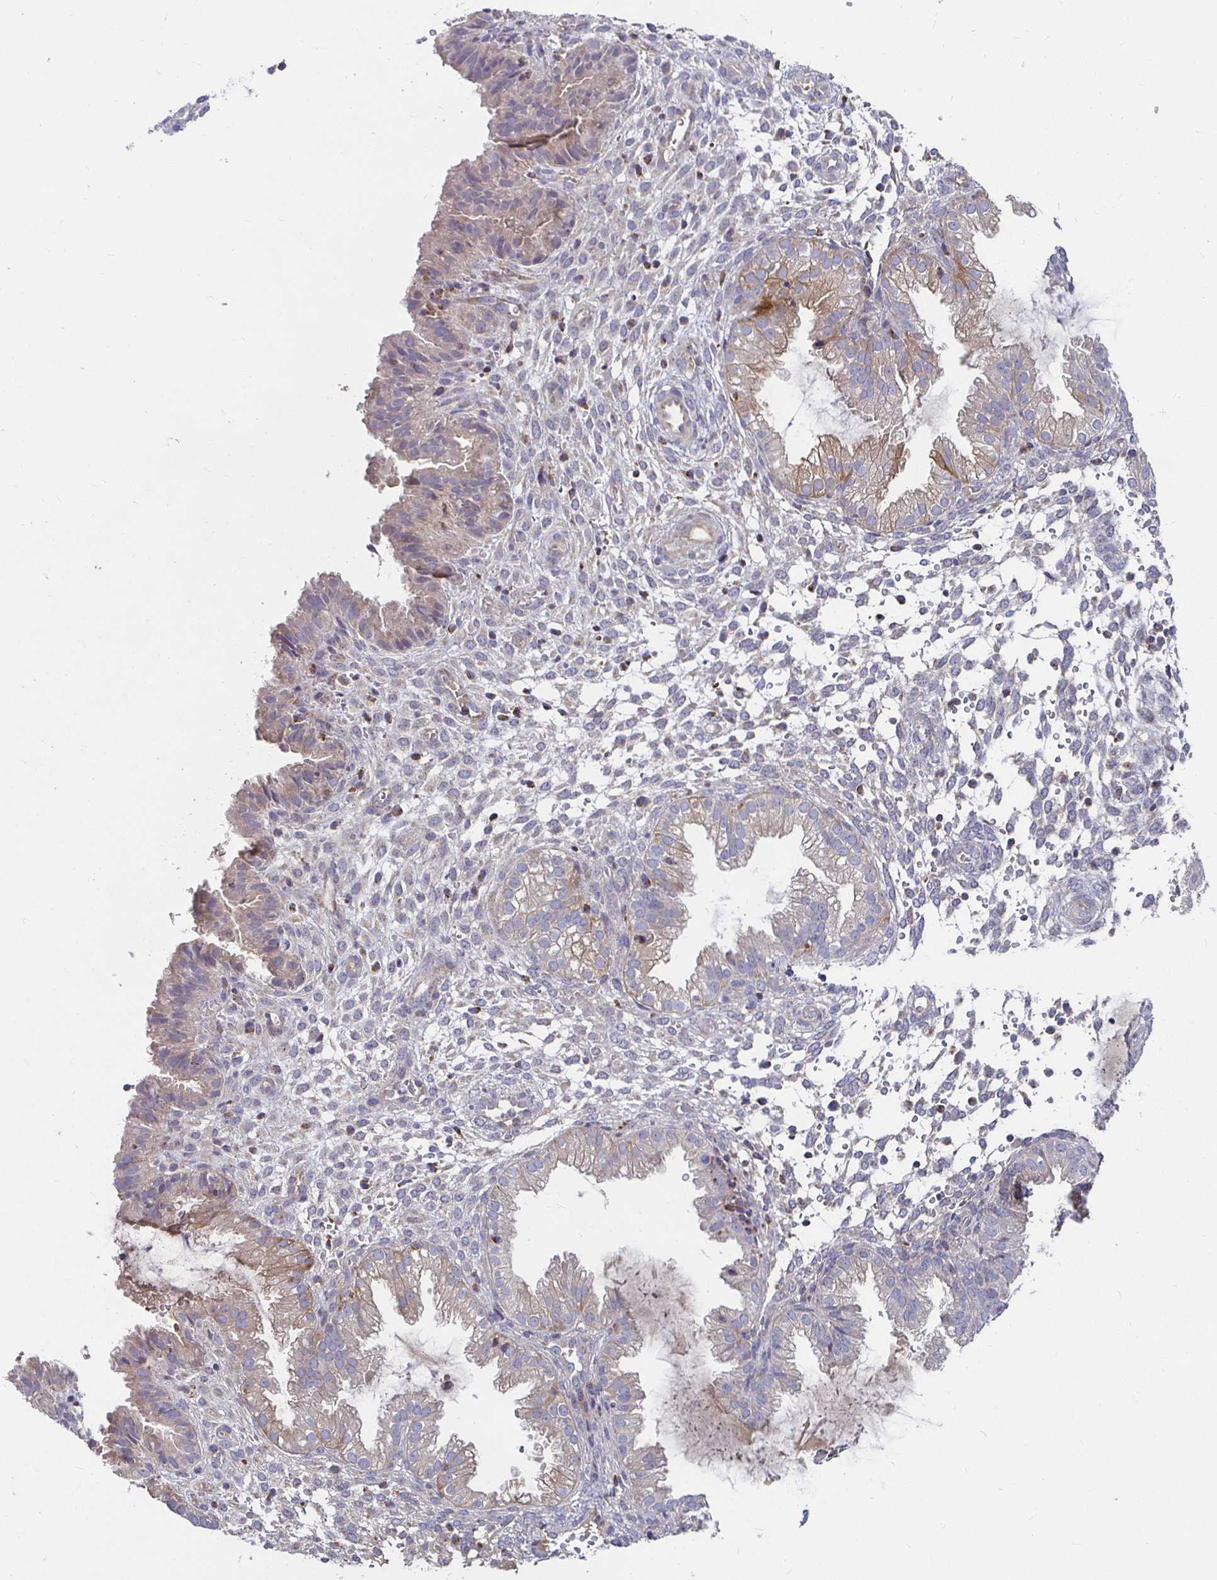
{"staining": {"intensity": "negative", "quantity": "none", "location": "none"}, "tissue": "endometrium", "cell_type": "Cells in endometrial stroma", "image_type": "normal", "snomed": [{"axis": "morphology", "description": "Normal tissue, NOS"}, {"axis": "topography", "description": "Endometrium"}], "caption": "Immunohistochemical staining of normal human endometrium reveals no significant expression in cells in endometrial stroma.", "gene": "RNF144B", "patient": {"sex": "female", "age": 33}}